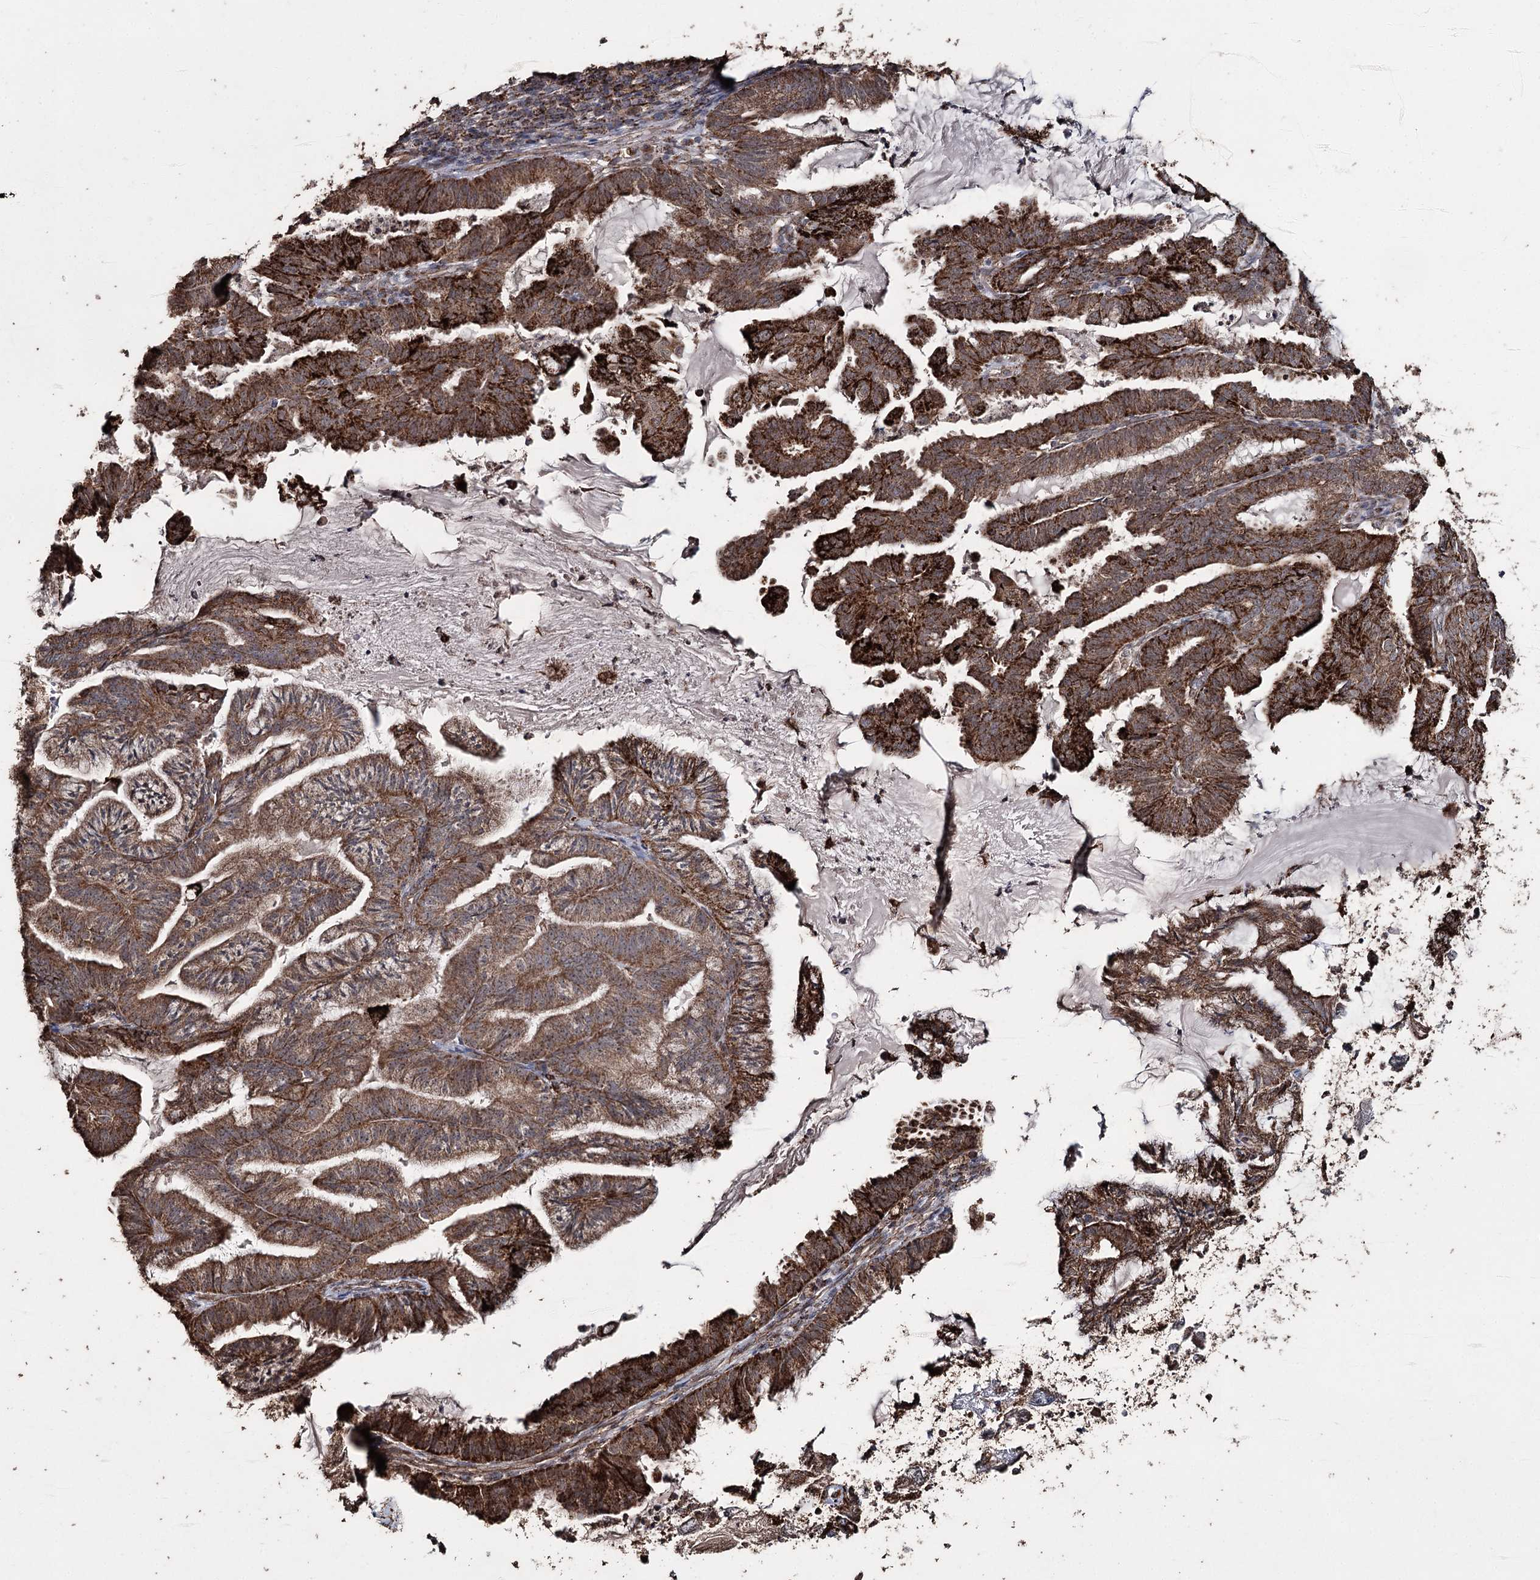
{"staining": {"intensity": "strong", "quantity": ">75%", "location": "cytoplasmic/membranous"}, "tissue": "endometrial cancer", "cell_type": "Tumor cells", "image_type": "cancer", "snomed": [{"axis": "morphology", "description": "Adenocarcinoma, NOS"}, {"axis": "topography", "description": "Endometrium"}], "caption": "This image exhibits immunohistochemistry staining of adenocarcinoma (endometrial), with high strong cytoplasmic/membranous staining in approximately >75% of tumor cells.", "gene": "SLF2", "patient": {"sex": "female", "age": 86}}